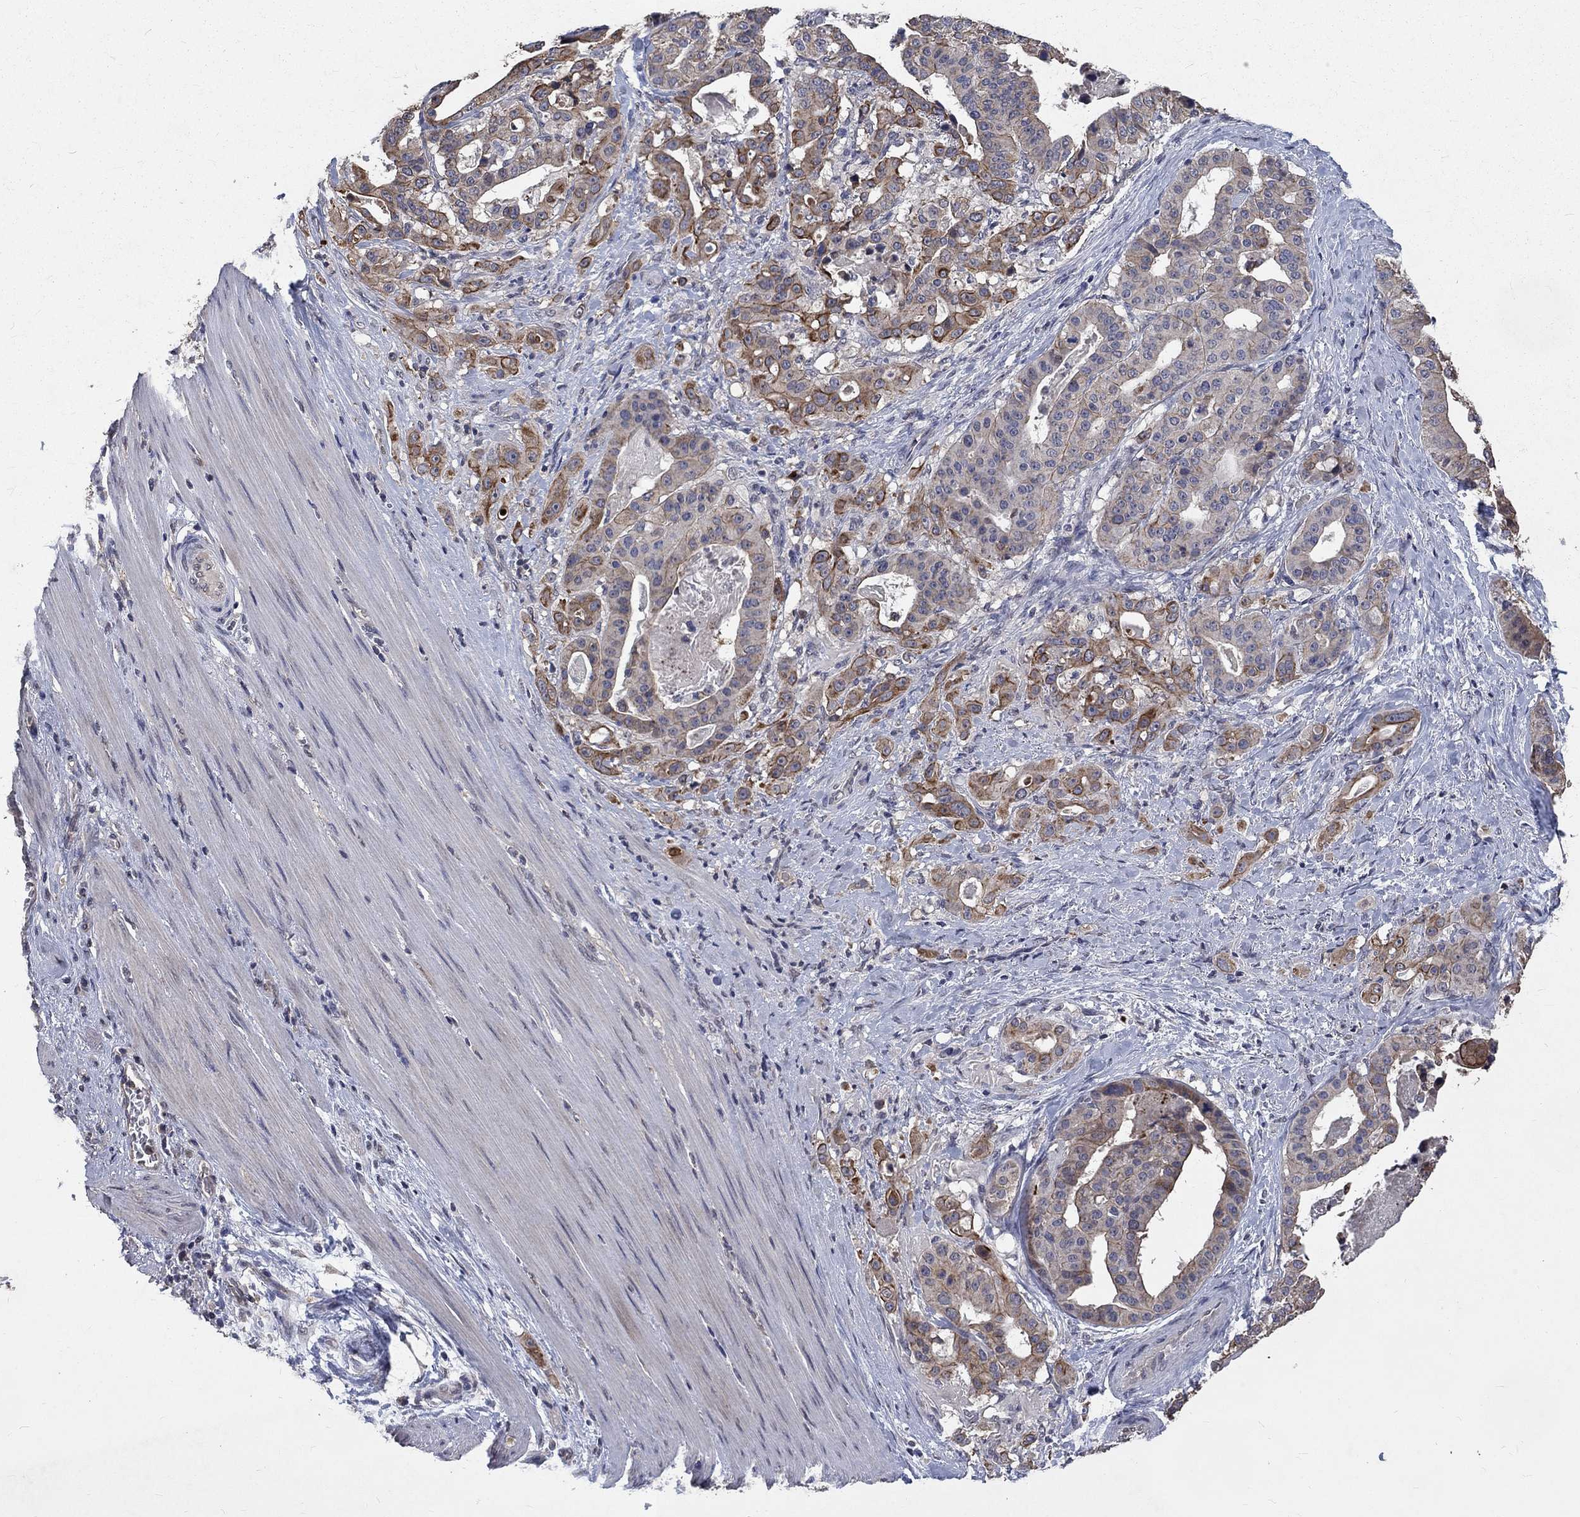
{"staining": {"intensity": "moderate", "quantity": "25%-75%", "location": "cytoplasmic/membranous"}, "tissue": "stomach cancer", "cell_type": "Tumor cells", "image_type": "cancer", "snomed": [{"axis": "morphology", "description": "Adenocarcinoma, NOS"}, {"axis": "topography", "description": "Stomach"}], "caption": "Stomach cancer (adenocarcinoma) stained with a protein marker reveals moderate staining in tumor cells.", "gene": "CHST5", "patient": {"sex": "male", "age": 48}}